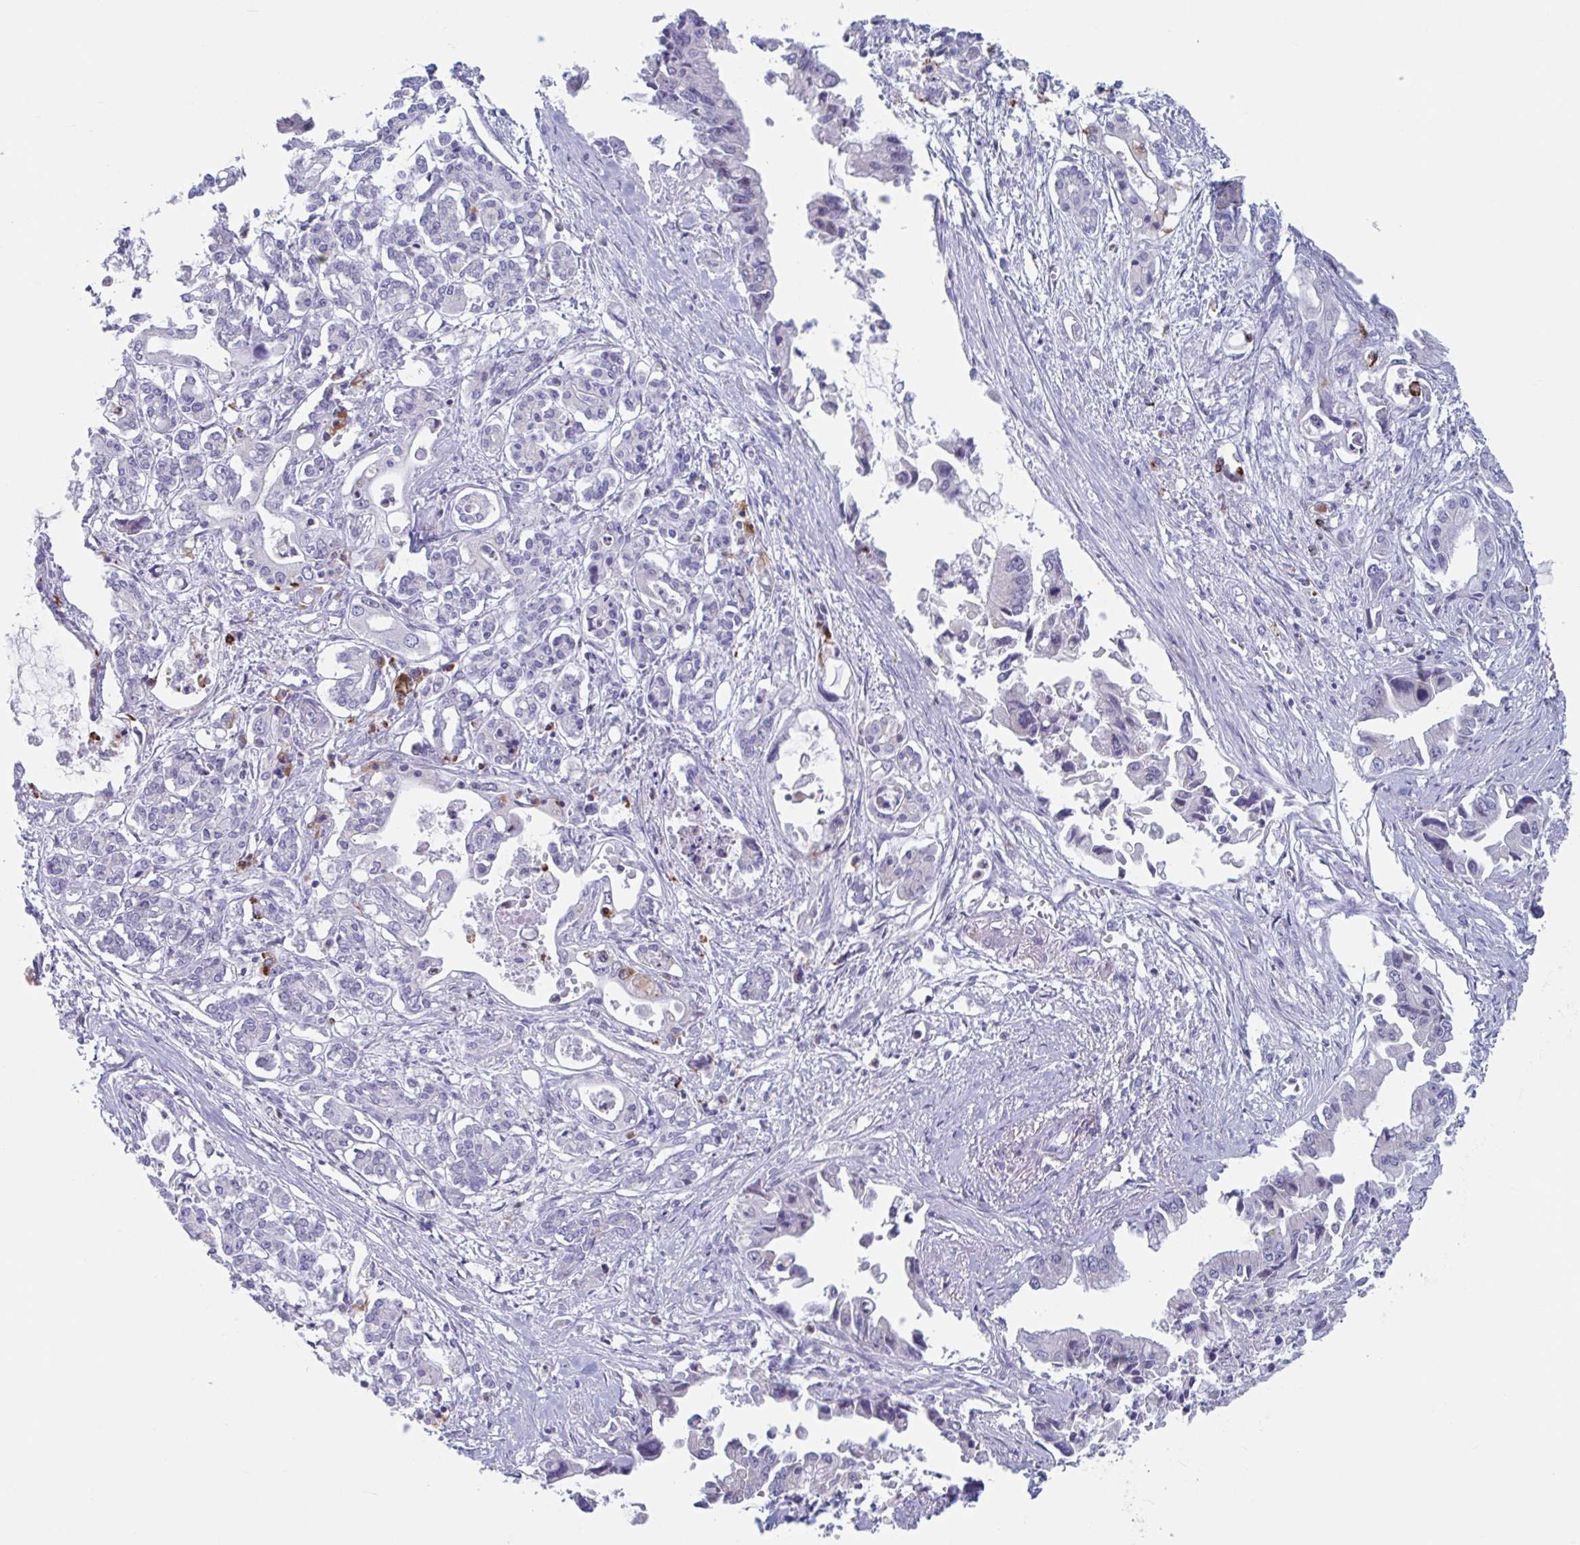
{"staining": {"intensity": "negative", "quantity": "none", "location": "none"}, "tissue": "pancreatic cancer", "cell_type": "Tumor cells", "image_type": "cancer", "snomed": [{"axis": "morphology", "description": "Adenocarcinoma, NOS"}, {"axis": "topography", "description": "Pancreas"}], "caption": "Tumor cells show no significant staining in pancreatic cancer (adenocarcinoma). (DAB immunohistochemistry with hematoxylin counter stain).", "gene": "CYP4F11", "patient": {"sex": "male", "age": 84}}